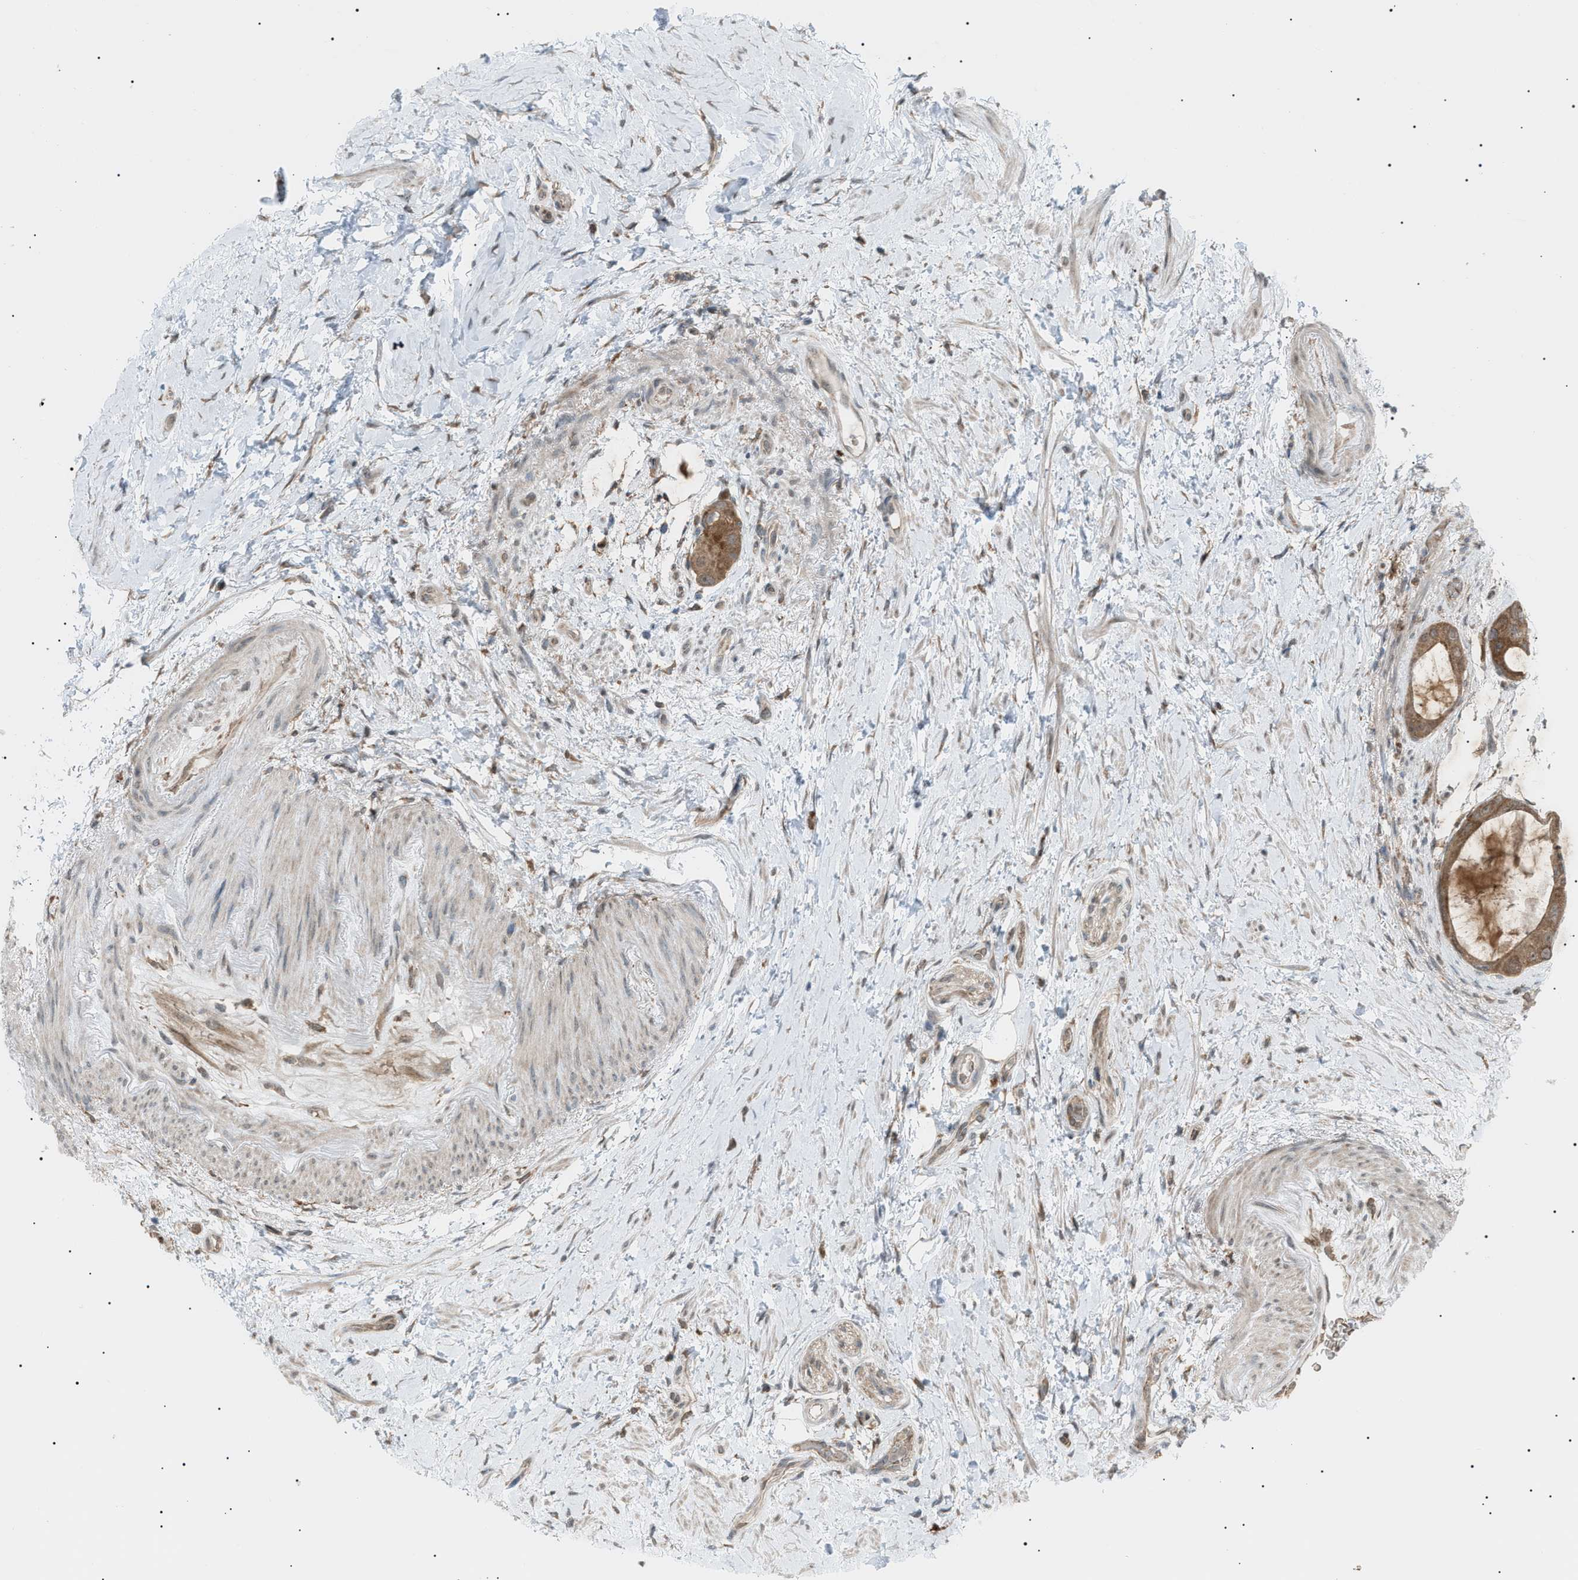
{"staining": {"intensity": "moderate", "quantity": ">75%", "location": "cytoplasmic/membranous"}, "tissue": "colorectal cancer", "cell_type": "Tumor cells", "image_type": "cancer", "snomed": [{"axis": "morphology", "description": "Adenocarcinoma, NOS"}, {"axis": "topography", "description": "Rectum"}], "caption": "The micrograph demonstrates a brown stain indicating the presence of a protein in the cytoplasmic/membranous of tumor cells in colorectal cancer. (Stains: DAB (3,3'-diaminobenzidine) in brown, nuclei in blue, Microscopy: brightfield microscopy at high magnification).", "gene": "LPIN2", "patient": {"sex": "male", "age": 51}}